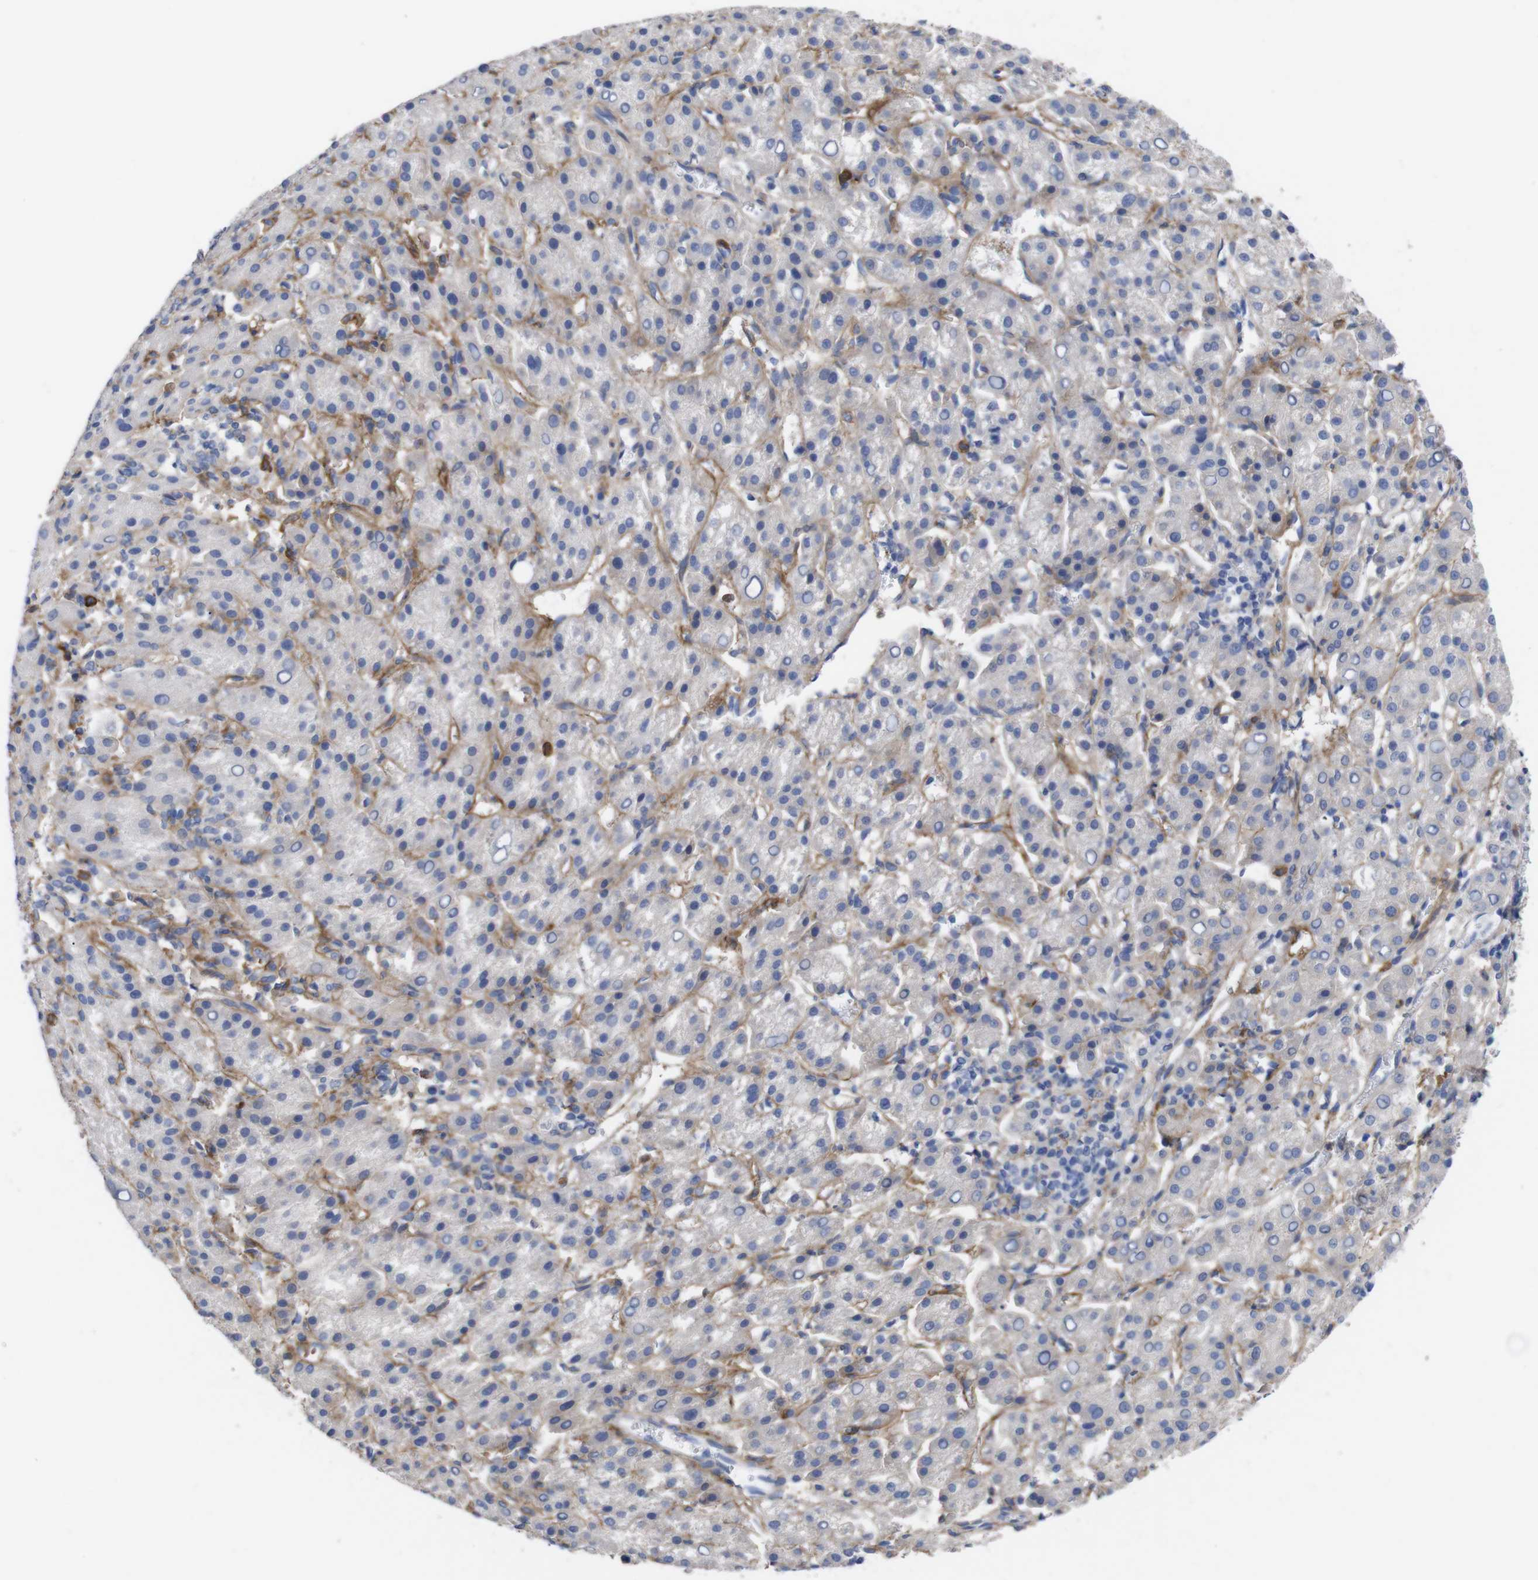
{"staining": {"intensity": "negative", "quantity": "none", "location": "none"}, "tissue": "liver cancer", "cell_type": "Tumor cells", "image_type": "cancer", "snomed": [{"axis": "morphology", "description": "Carcinoma, Hepatocellular, NOS"}, {"axis": "topography", "description": "Liver"}], "caption": "Liver hepatocellular carcinoma was stained to show a protein in brown. There is no significant positivity in tumor cells. (DAB (3,3'-diaminobenzidine) IHC visualized using brightfield microscopy, high magnification).", "gene": "C5AR1", "patient": {"sex": "female", "age": 58}}